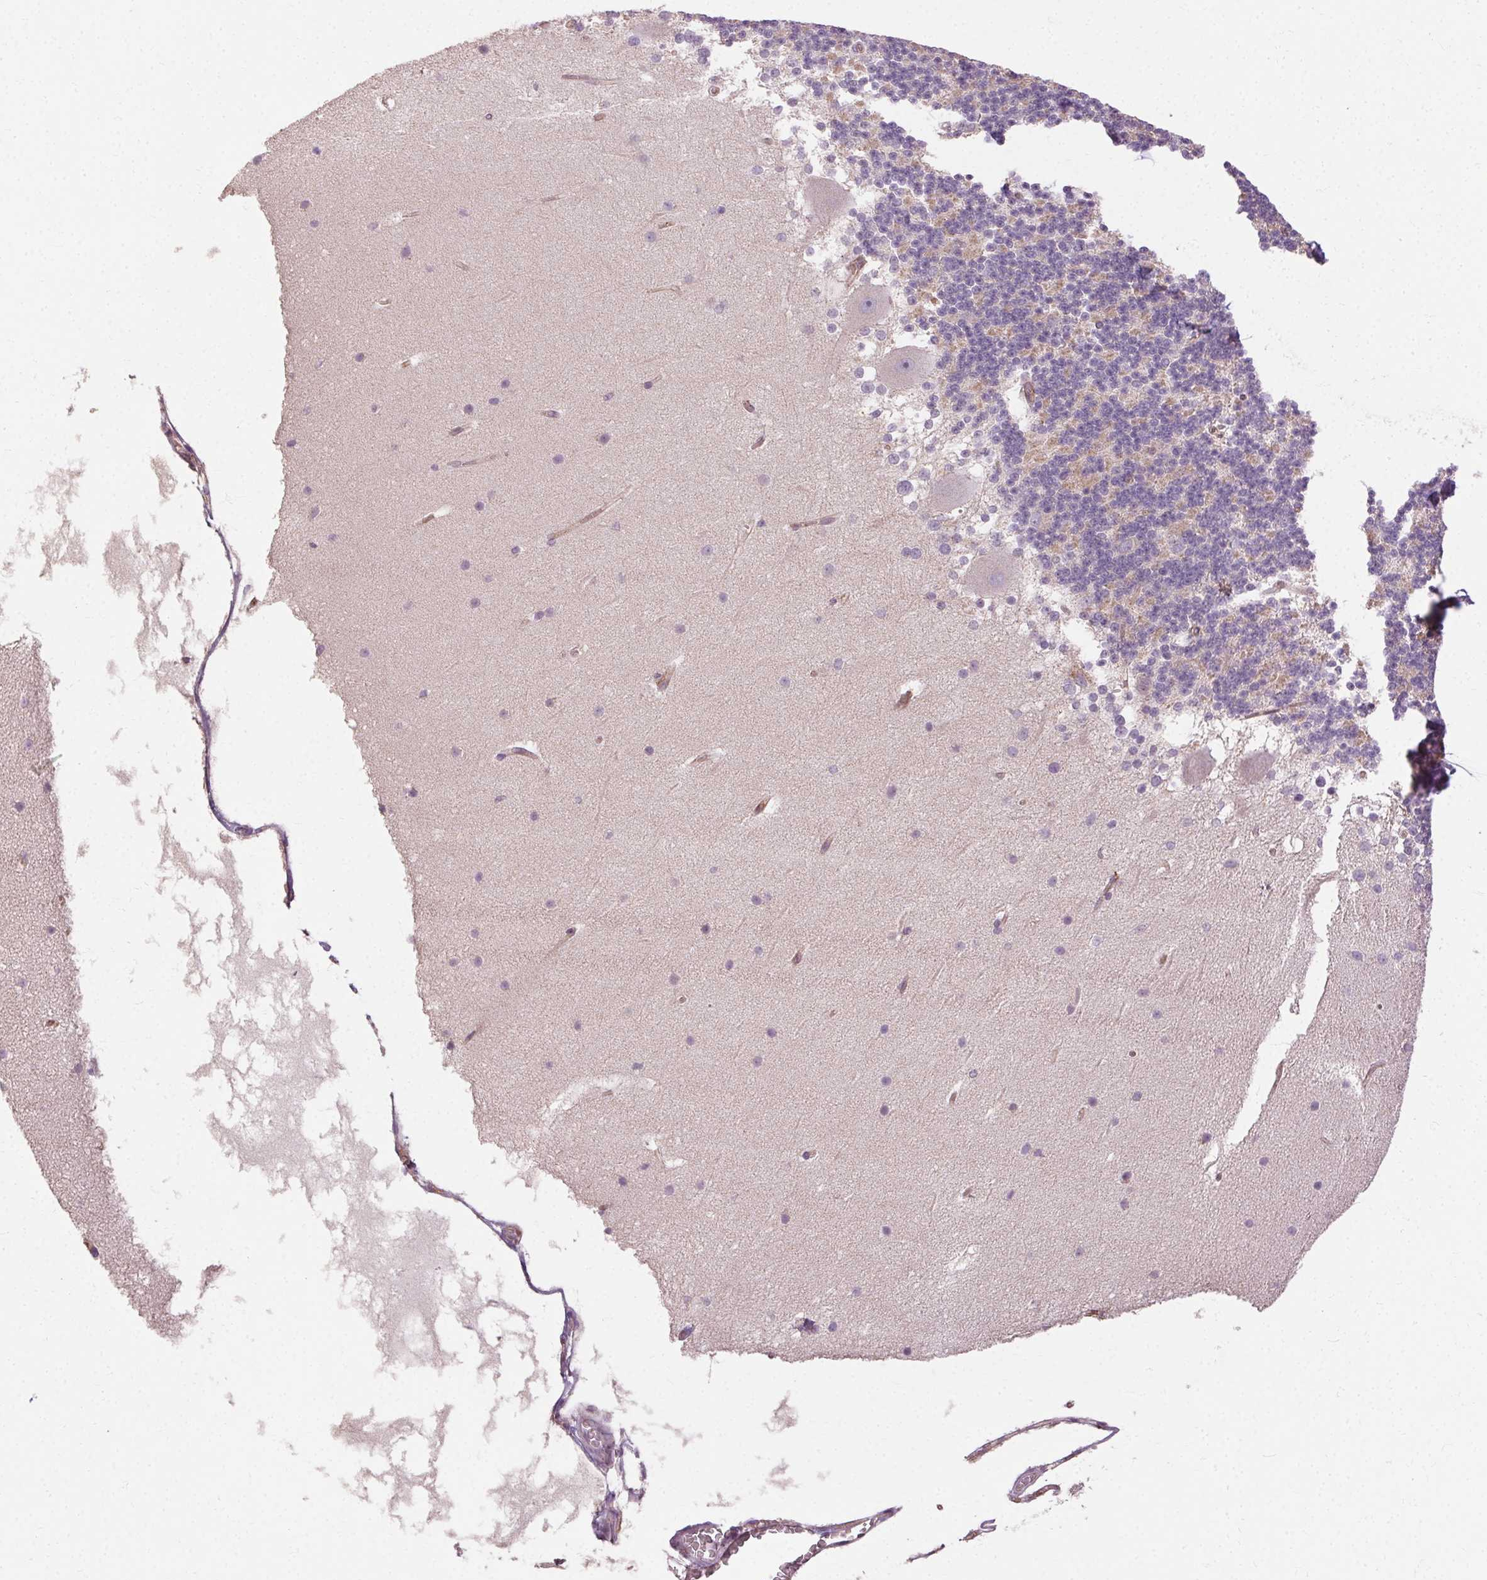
{"staining": {"intensity": "negative", "quantity": "none", "location": "none"}, "tissue": "cerebellum", "cell_type": "Cells in granular layer", "image_type": "normal", "snomed": [{"axis": "morphology", "description": "Normal tissue, NOS"}, {"axis": "topography", "description": "Cerebellum"}], "caption": "Immunohistochemistry (IHC) photomicrograph of benign cerebellum: human cerebellum stained with DAB (3,3'-diaminobenzidine) displays no significant protein staining in cells in granular layer. (DAB (3,3'-diaminobenzidine) immunohistochemistry, high magnification).", "gene": "REP15", "patient": {"sex": "female", "age": 19}}